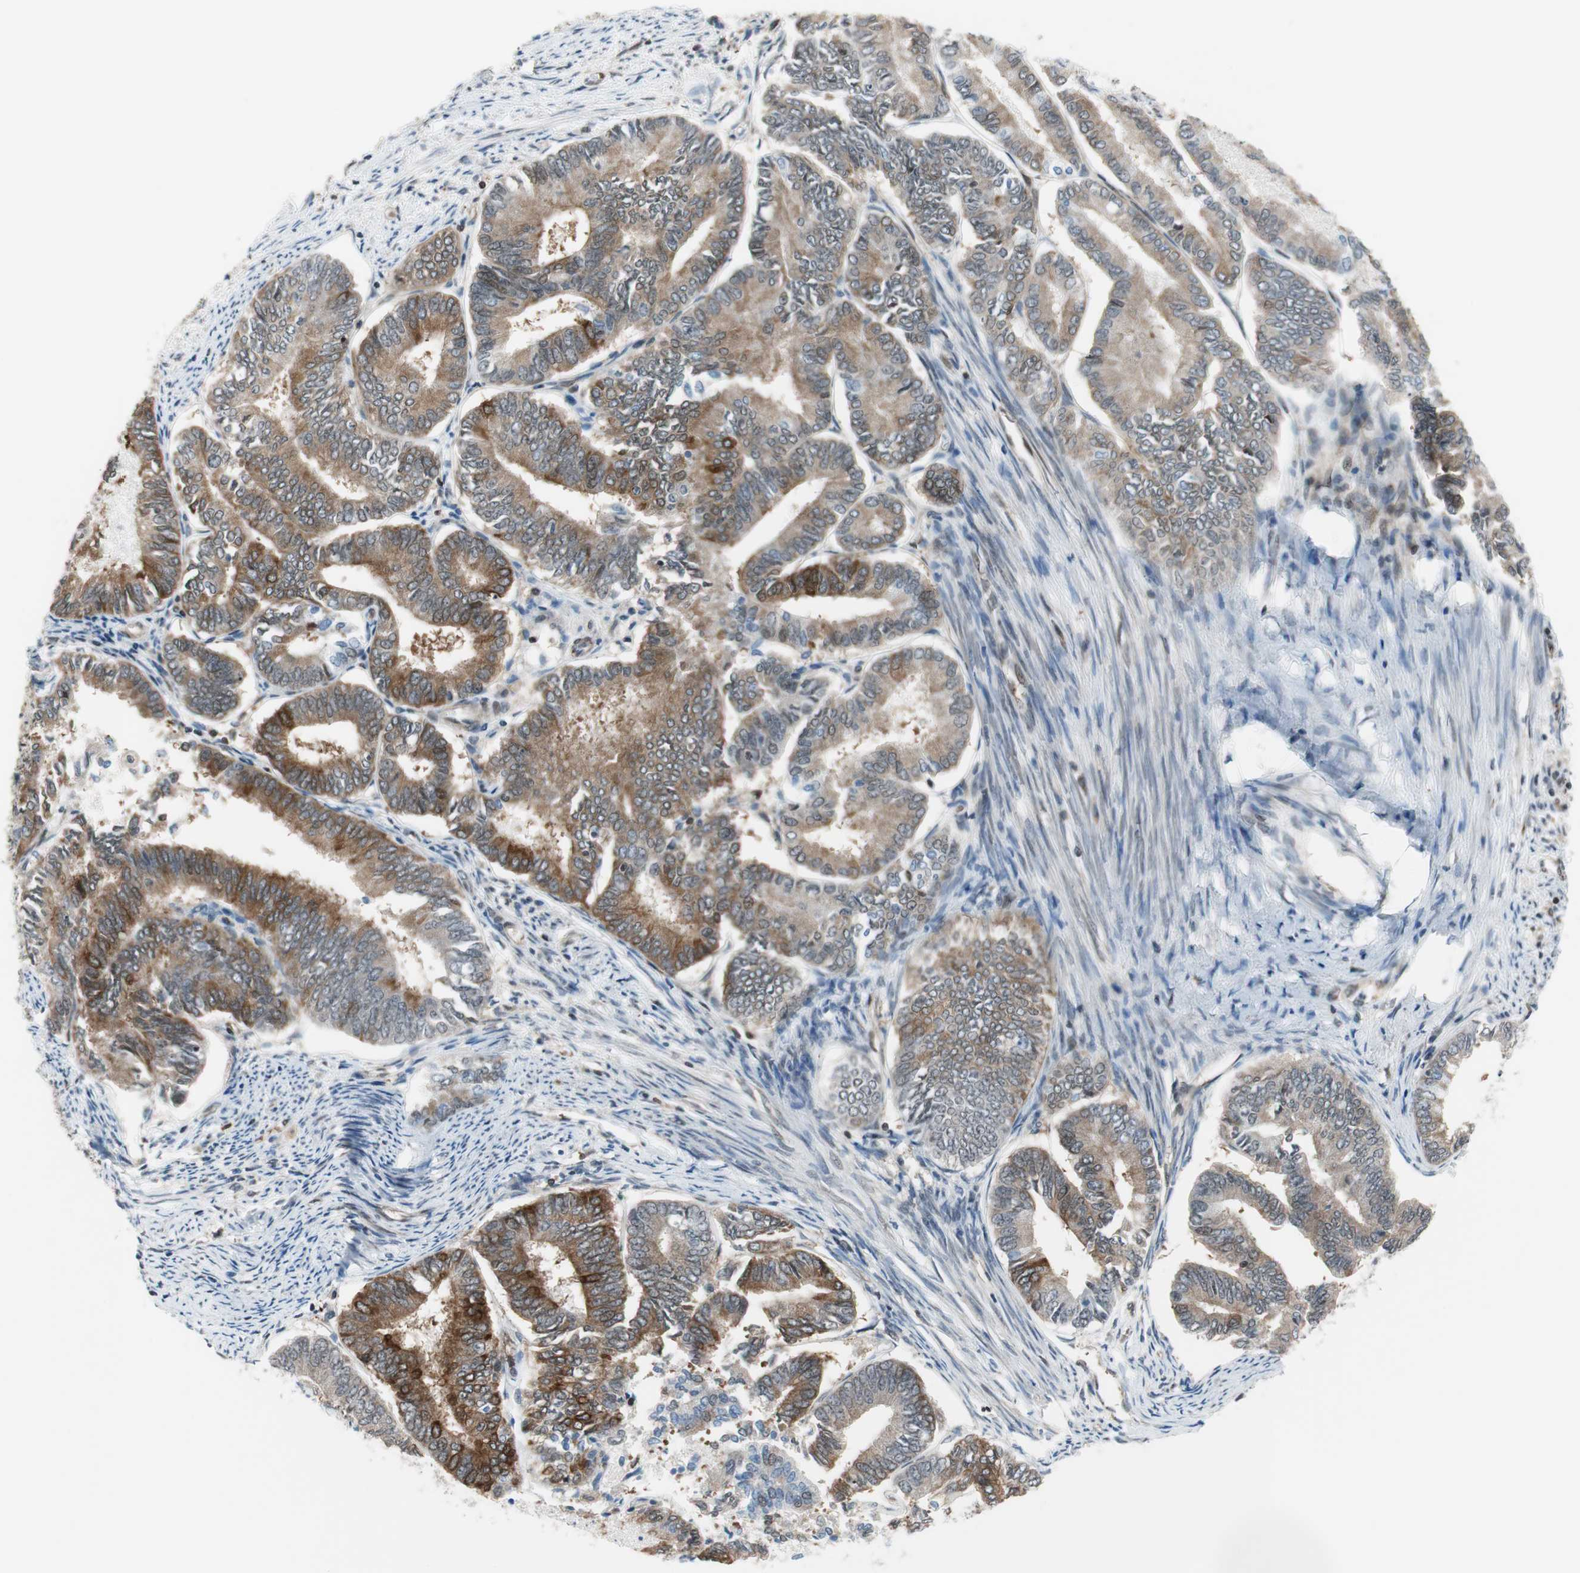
{"staining": {"intensity": "moderate", "quantity": "25%-75%", "location": "cytoplasmic/membranous"}, "tissue": "endometrial cancer", "cell_type": "Tumor cells", "image_type": "cancer", "snomed": [{"axis": "morphology", "description": "Adenocarcinoma, NOS"}, {"axis": "topography", "description": "Endometrium"}], "caption": "Immunohistochemistry (IHC) micrograph of endometrial cancer stained for a protein (brown), which reveals medium levels of moderate cytoplasmic/membranous expression in approximately 25%-75% of tumor cells.", "gene": "ZNF512B", "patient": {"sex": "female", "age": 86}}